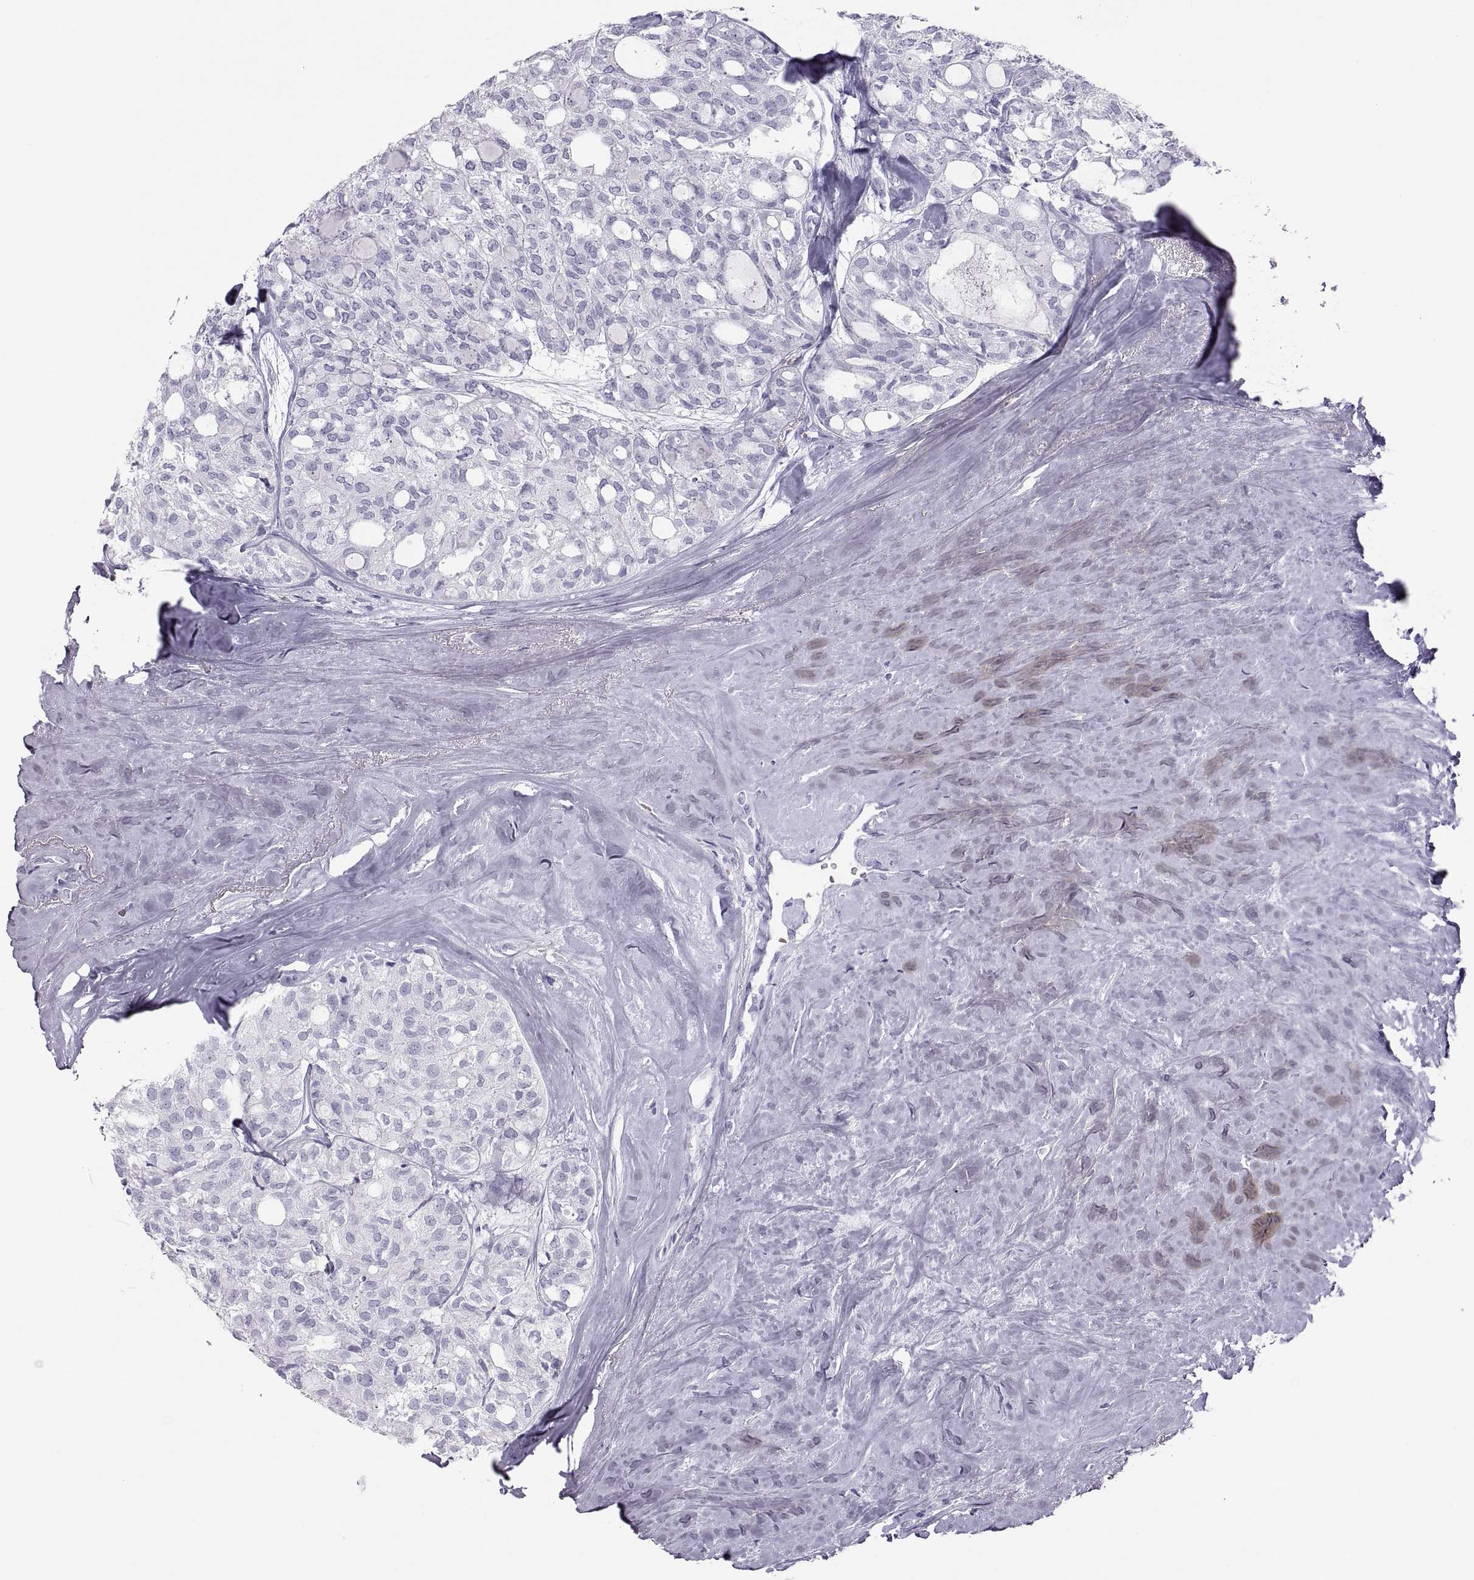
{"staining": {"intensity": "negative", "quantity": "none", "location": "none"}, "tissue": "thyroid cancer", "cell_type": "Tumor cells", "image_type": "cancer", "snomed": [{"axis": "morphology", "description": "Follicular adenoma carcinoma, NOS"}, {"axis": "topography", "description": "Thyroid gland"}], "caption": "This is a photomicrograph of immunohistochemistry (IHC) staining of follicular adenoma carcinoma (thyroid), which shows no positivity in tumor cells. (DAB (3,3'-diaminobenzidine) immunohistochemistry visualized using brightfield microscopy, high magnification).", "gene": "SEMG1", "patient": {"sex": "male", "age": 75}}